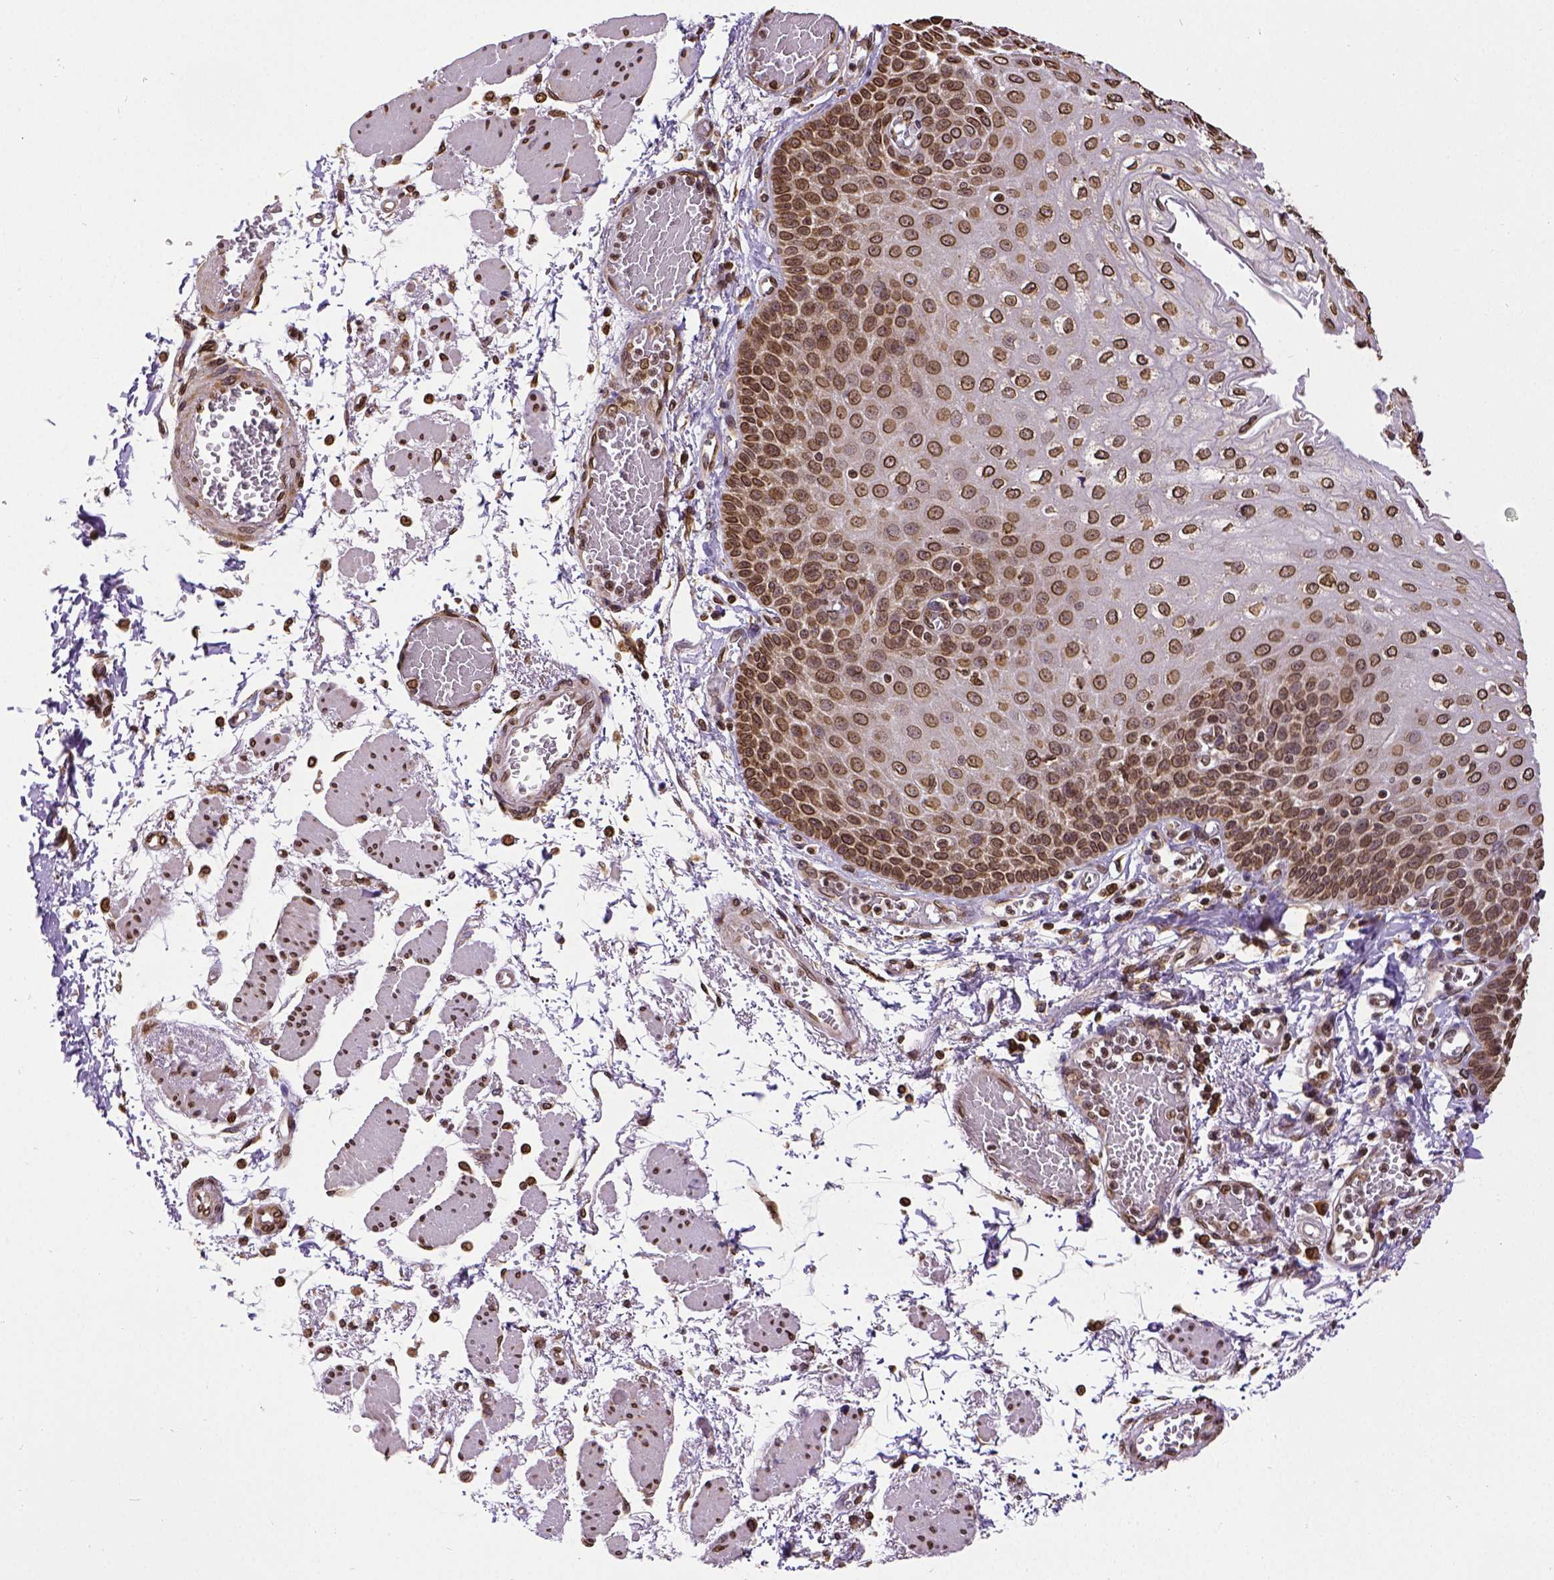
{"staining": {"intensity": "moderate", "quantity": ">75%", "location": "cytoplasmic/membranous,nuclear"}, "tissue": "esophagus", "cell_type": "Squamous epithelial cells", "image_type": "normal", "snomed": [{"axis": "morphology", "description": "Normal tissue, NOS"}, {"axis": "morphology", "description": "Adenocarcinoma, NOS"}, {"axis": "topography", "description": "Esophagus"}], "caption": "Immunohistochemistry histopathology image of normal esophagus: human esophagus stained using immunohistochemistry shows medium levels of moderate protein expression localized specifically in the cytoplasmic/membranous,nuclear of squamous epithelial cells, appearing as a cytoplasmic/membranous,nuclear brown color.", "gene": "MTDH", "patient": {"sex": "male", "age": 81}}